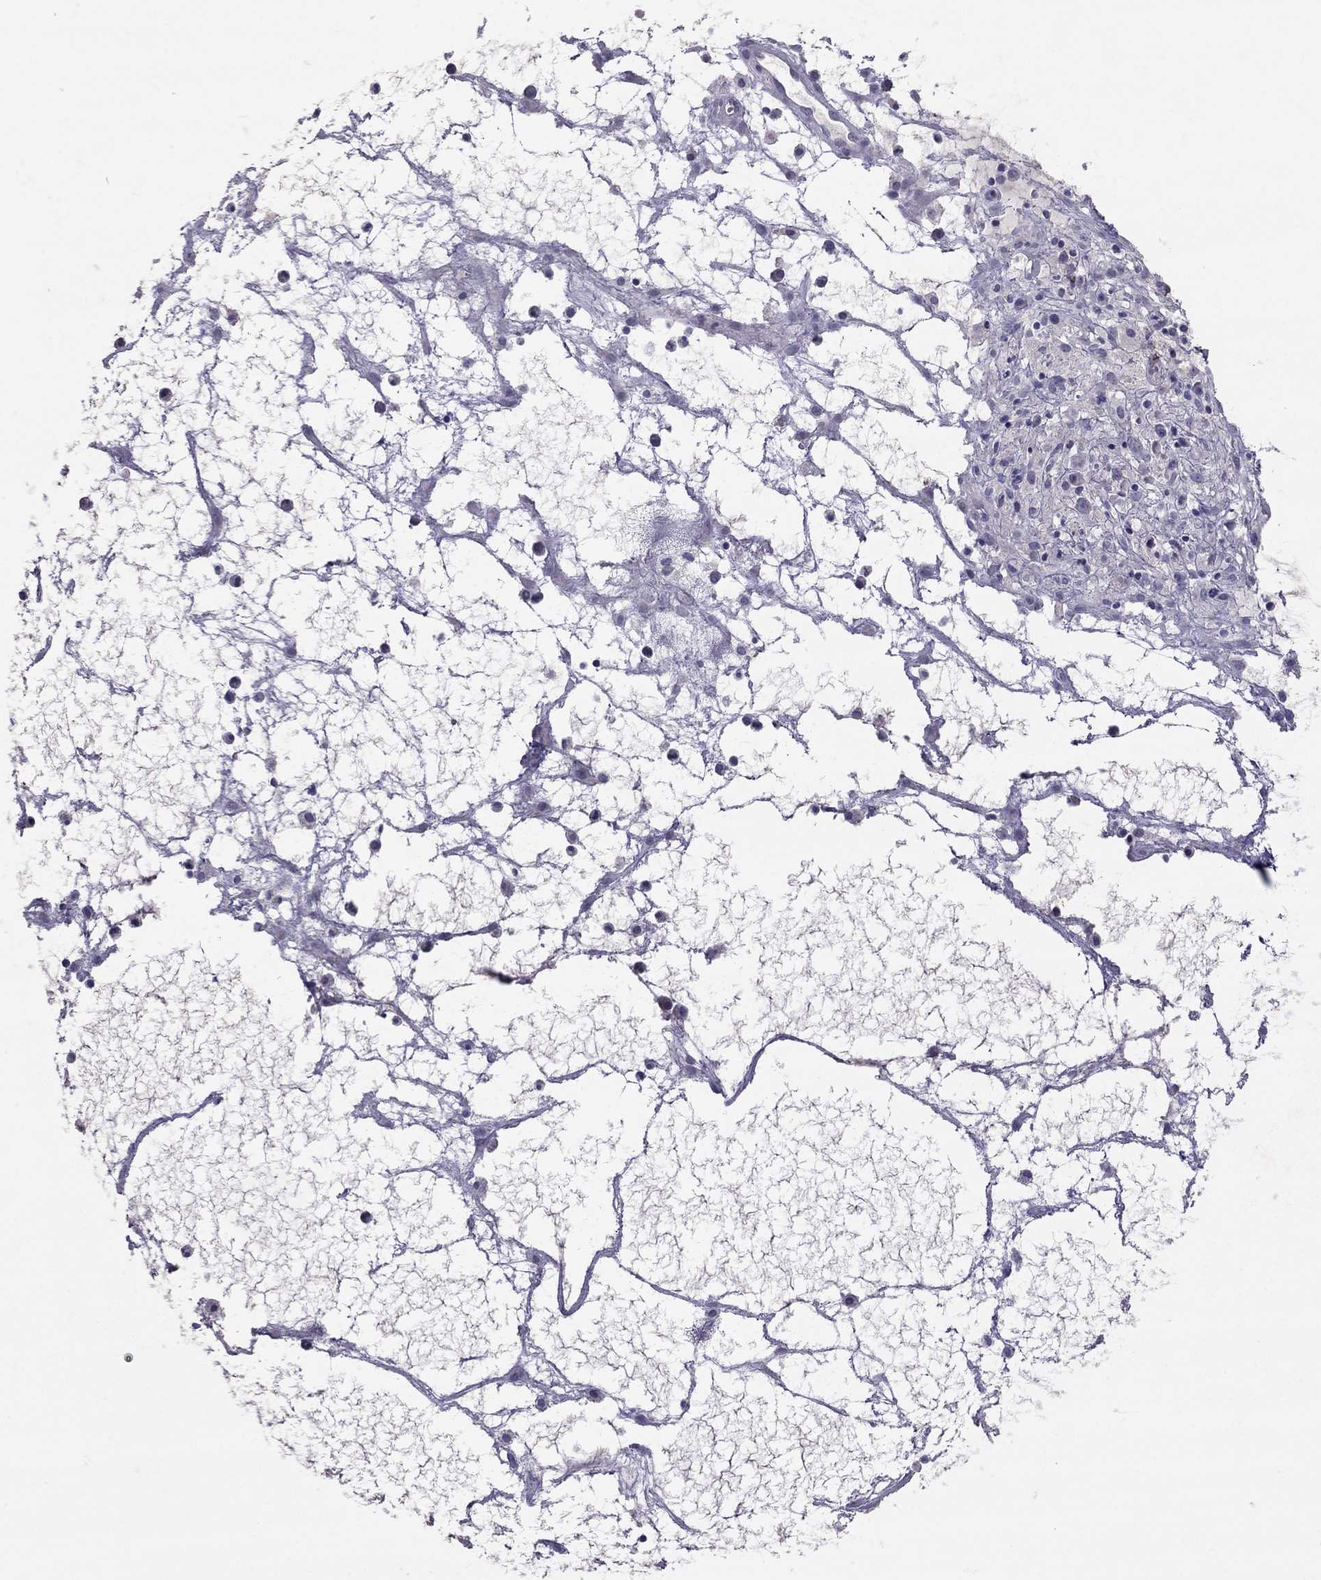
{"staining": {"intensity": "negative", "quantity": "none", "location": "none"}, "tissue": "nasopharynx", "cell_type": "Respiratory epithelial cells", "image_type": "normal", "snomed": [{"axis": "morphology", "description": "Normal tissue, NOS"}, {"axis": "topography", "description": "Nasopharynx"}], "caption": "This histopathology image is of benign nasopharynx stained with IHC to label a protein in brown with the nuclei are counter-stained blue. There is no positivity in respiratory epithelial cells.", "gene": "FST", "patient": {"sex": "male", "age": 31}}